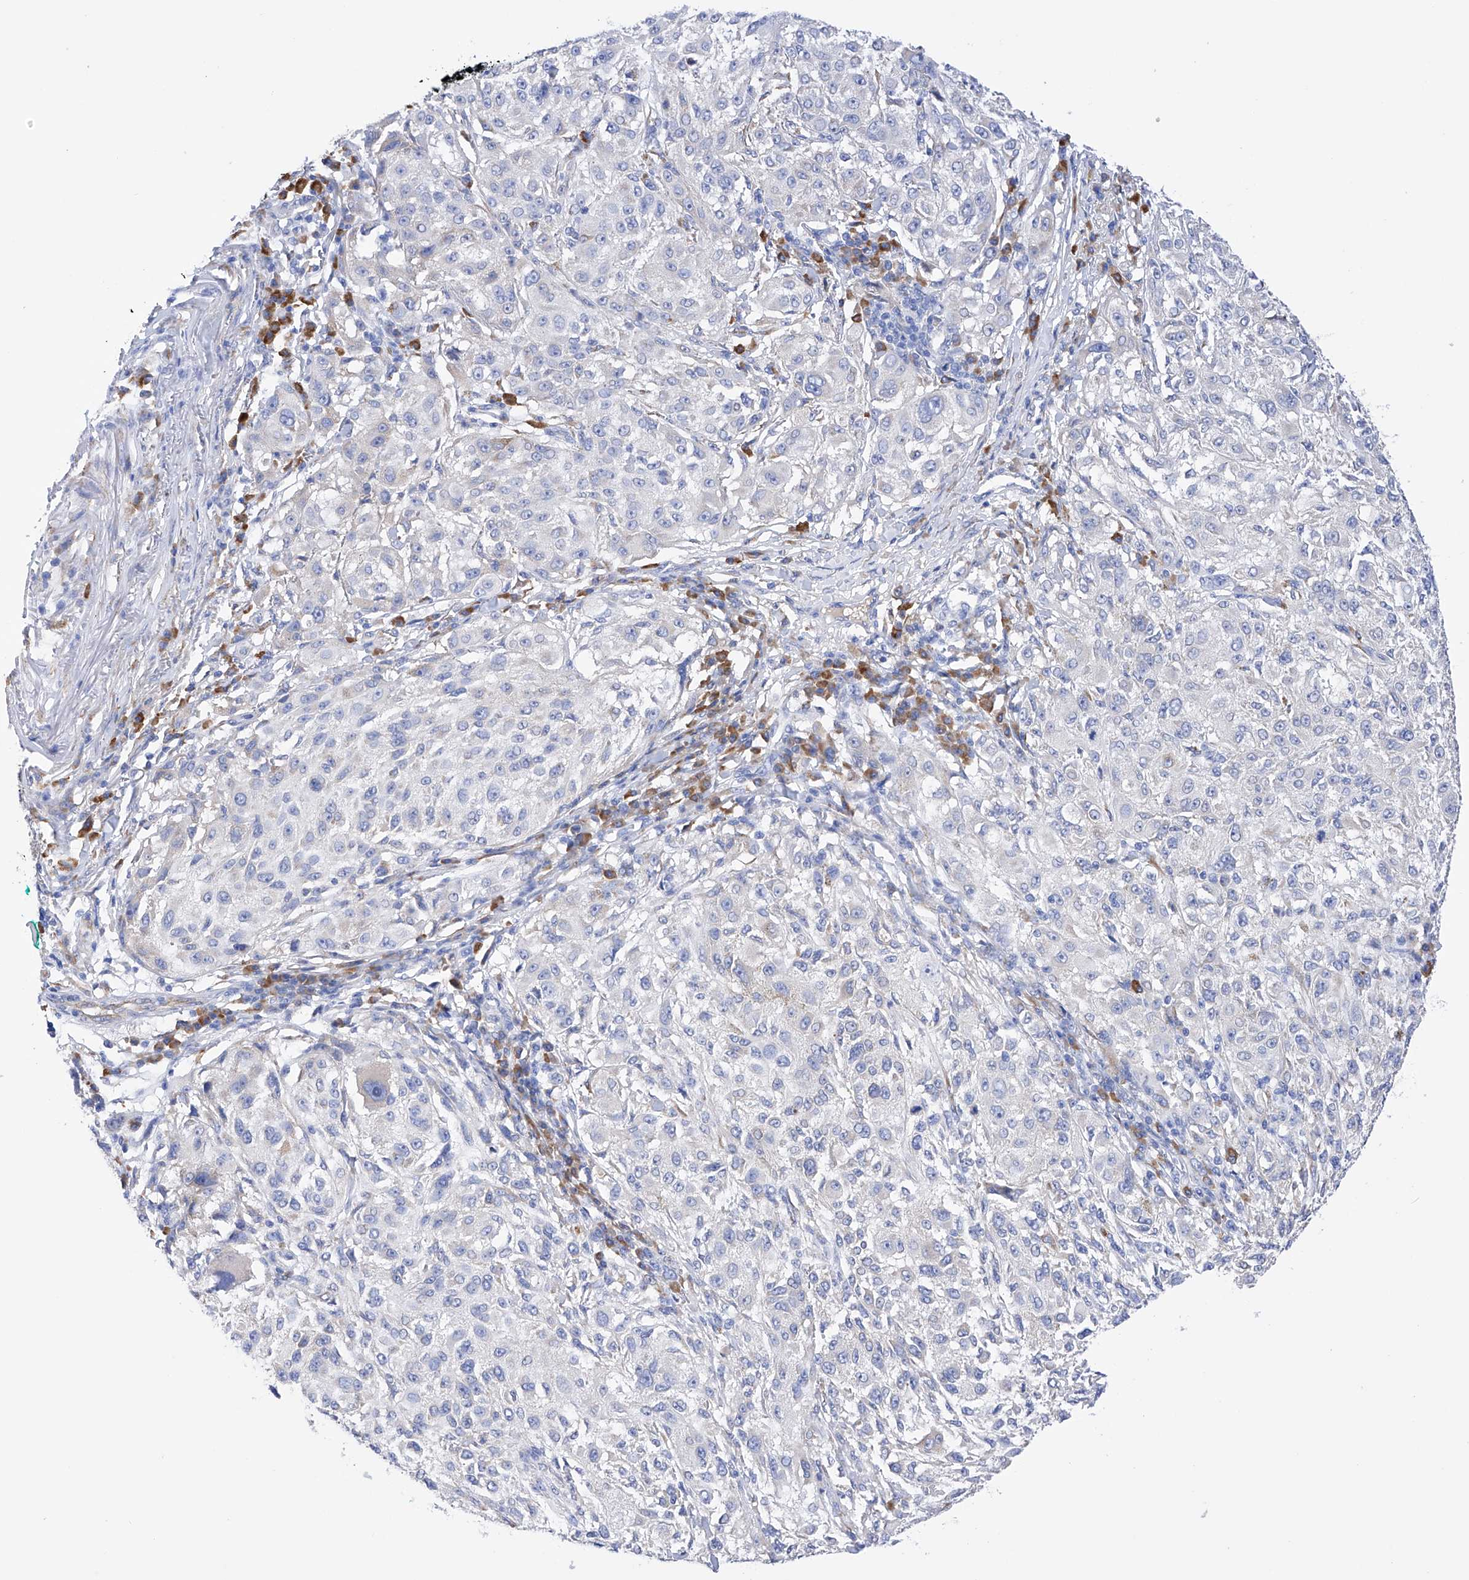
{"staining": {"intensity": "negative", "quantity": "none", "location": "none"}, "tissue": "melanoma", "cell_type": "Tumor cells", "image_type": "cancer", "snomed": [{"axis": "morphology", "description": "Necrosis, NOS"}, {"axis": "morphology", "description": "Malignant melanoma, NOS"}, {"axis": "topography", "description": "Skin"}], "caption": "DAB (3,3'-diaminobenzidine) immunohistochemical staining of human malignant melanoma exhibits no significant expression in tumor cells.", "gene": "PDIA5", "patient": {"sex": "female", "age": 87}}